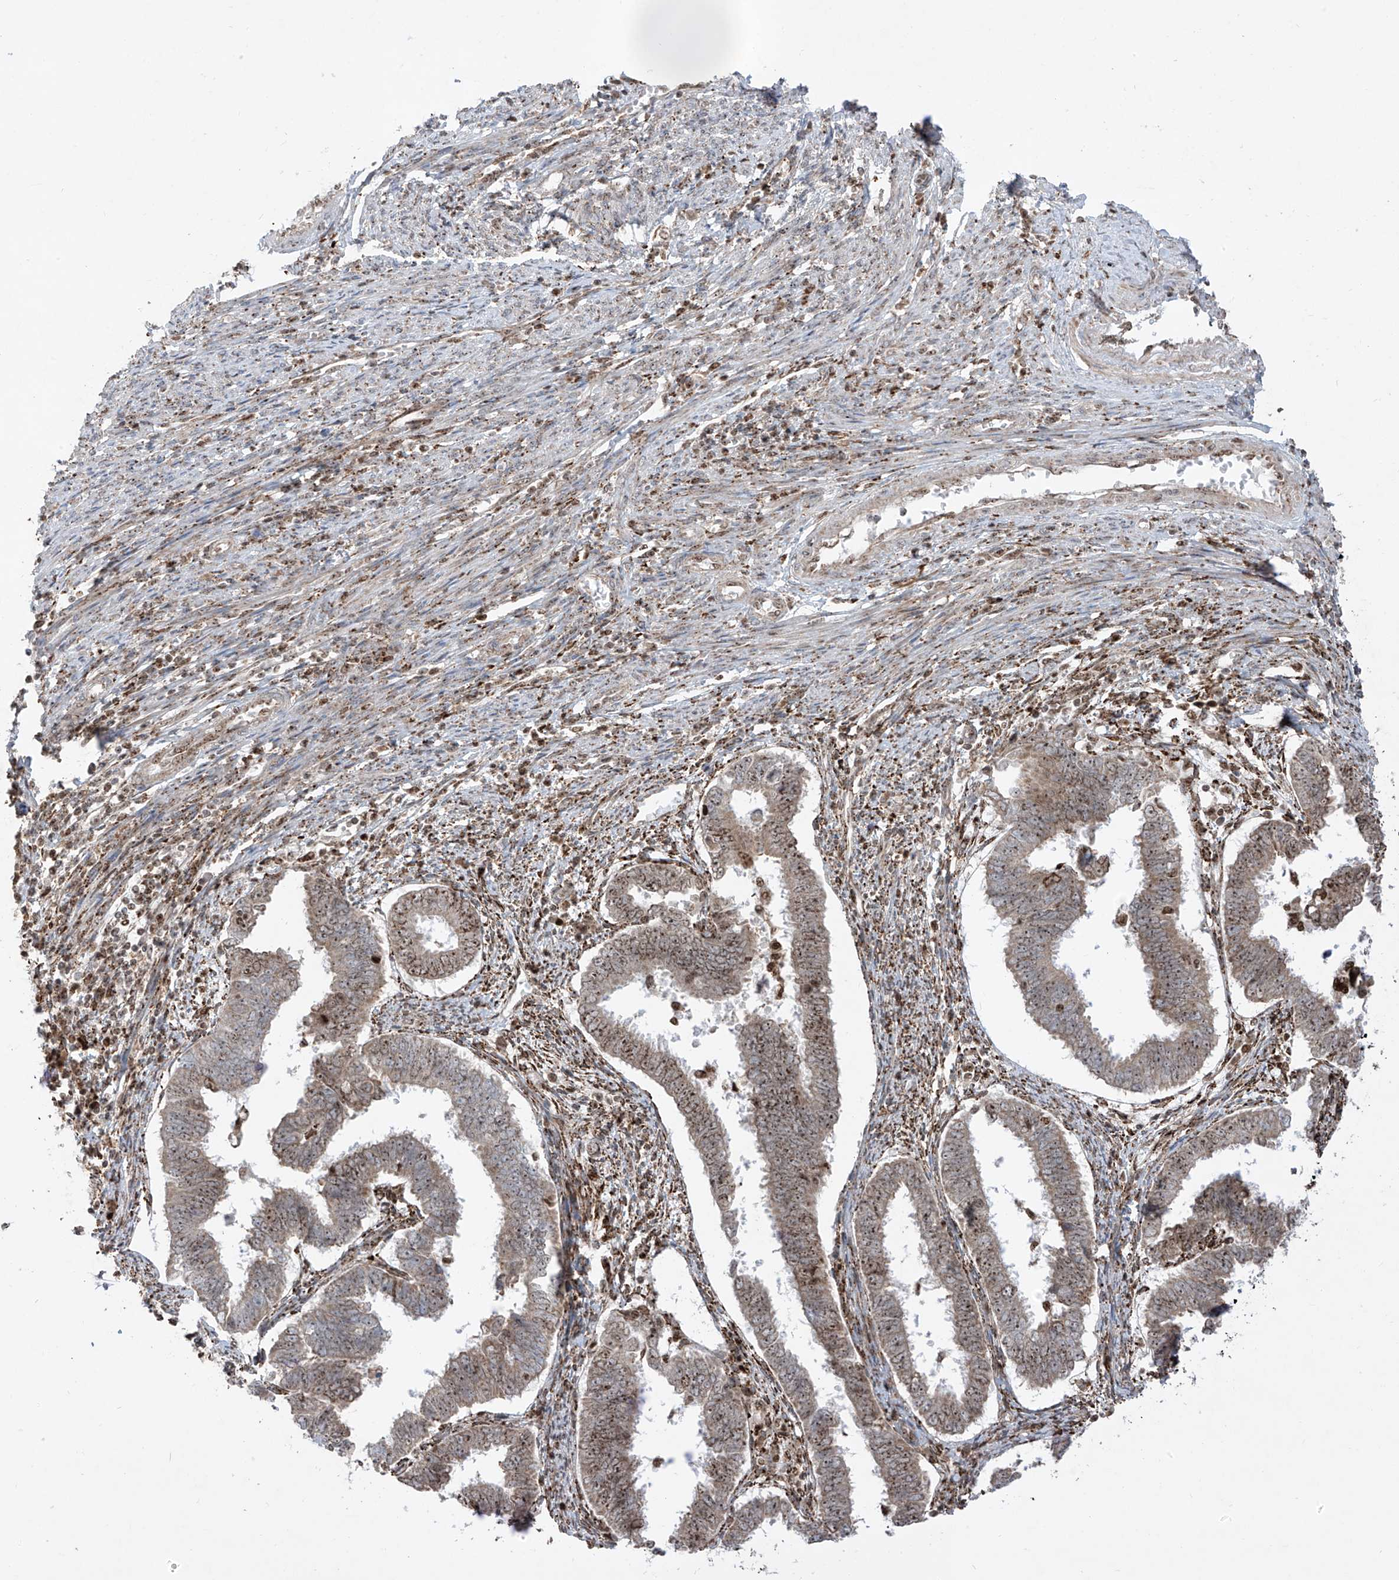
{"staining": {"intensity": "moderate", "quantity": ">75%", "location": "nuclear"}, "tissue": "endometrial cancer", "cell_type": "Tumor cells", "image_type": "cancer", "snomed": [{"axis": "morphology", "description": "Adenocarcinoma, NOS"}, {"axis": "topography", "description": "Endometrium"}], "caption": "This is a micrograph of immunohistochemistry (IHC) staining of endometrial adenocarcinoma, which shows moderate expression in the nuclear of tumor cells.", "gene": "ZBTB8A", "patient": {"sex": "female", "age": 75}}